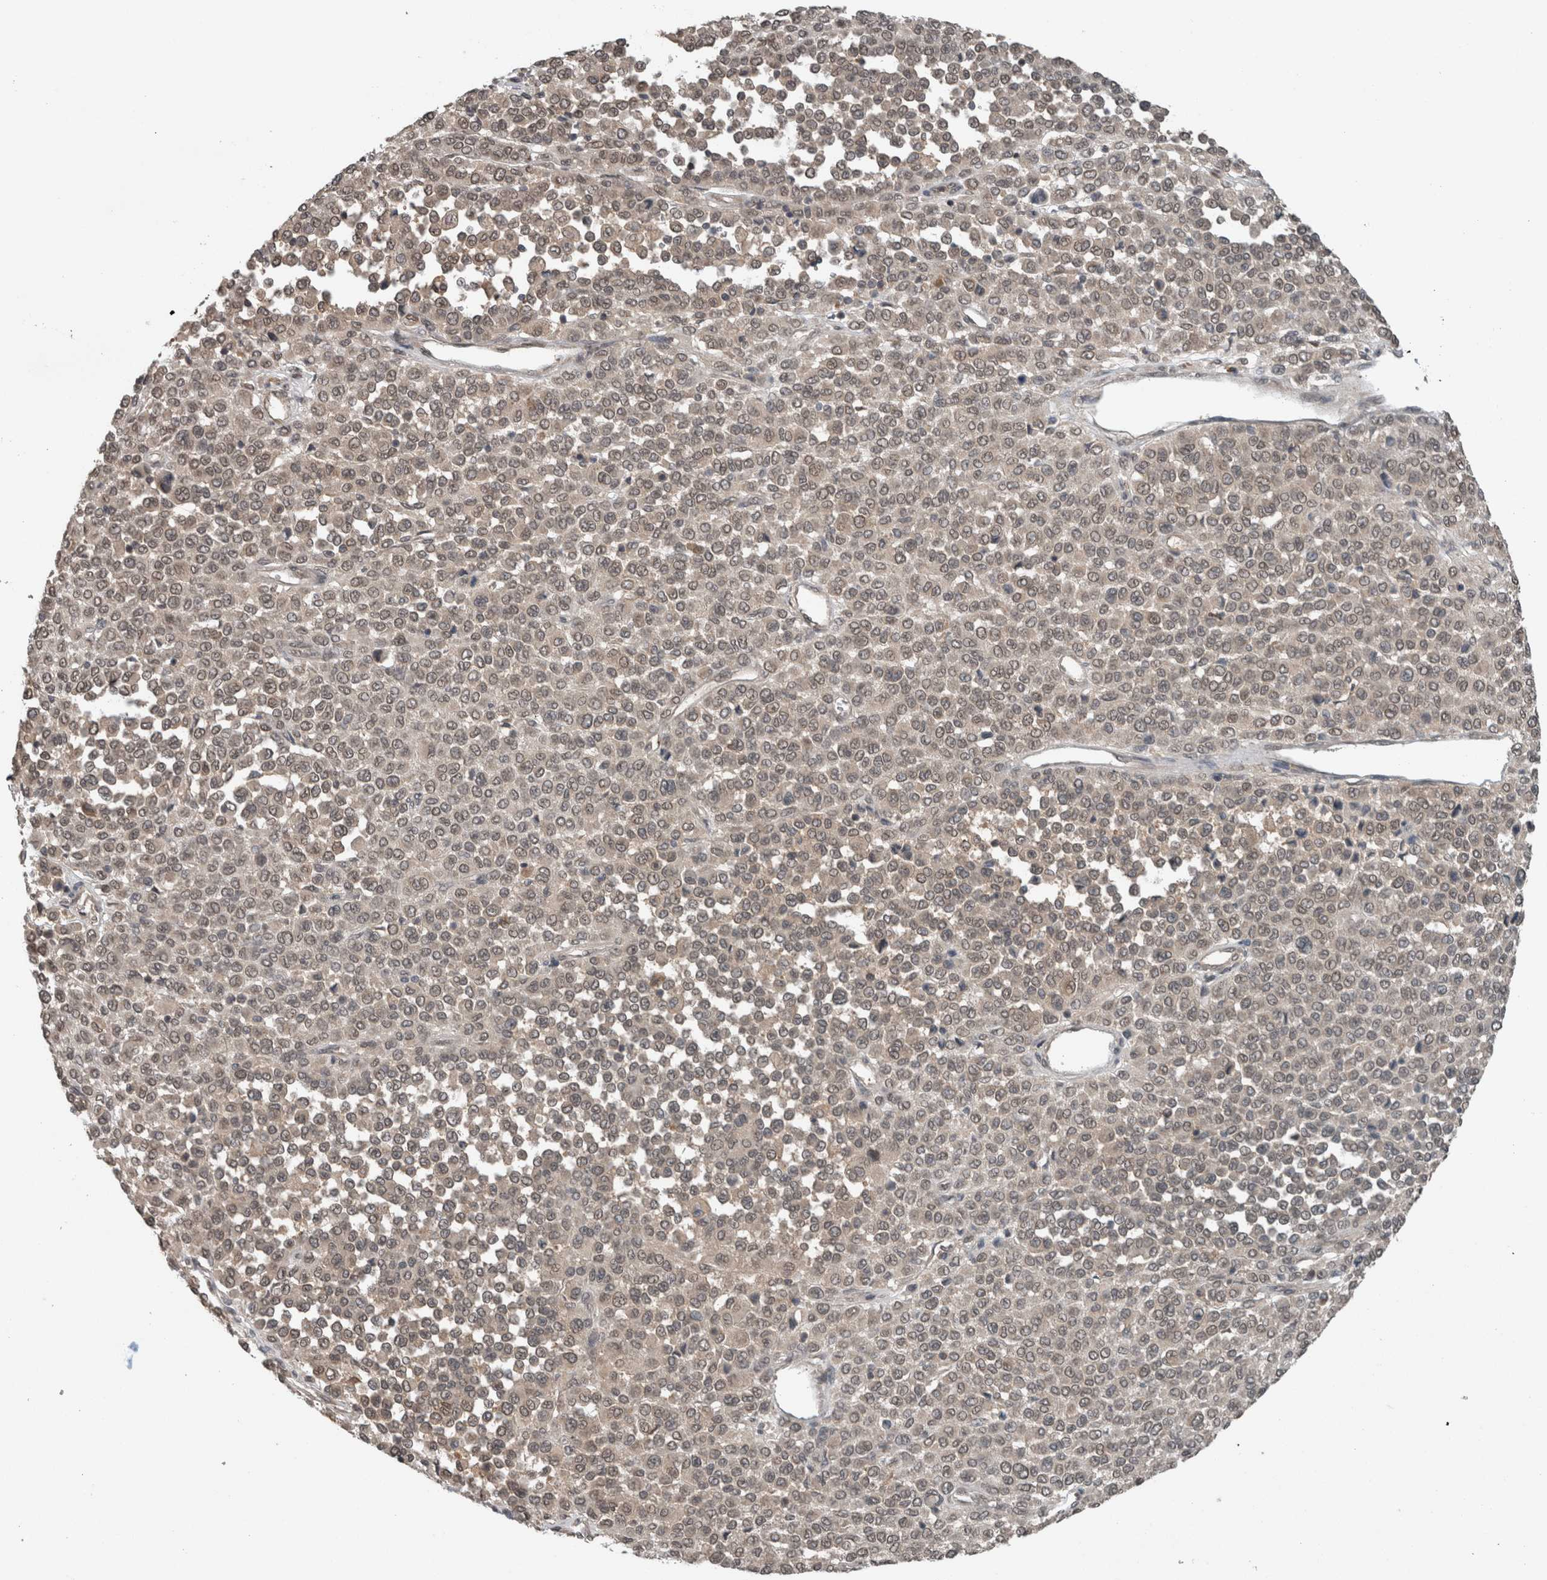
{"staining": {"intensity": "weak", "quantity": ">75%", "location": "nuclear"}, "tissue": "melanoma", "cell_type": "Tumor cells", "image_type": "cancer", "snomed": [{"axis": "morphology", "description": "Malignant melanoma, Metastatic site"}, {"axis": "topography", "description": "Pancreas"}], "caption": "Tumor cells reveal low levels of weak nuclear positivity in about >75% of cells in human melanoma.", "gene": "SPAG7", "patient": {"sex": "female", "age": 30}}